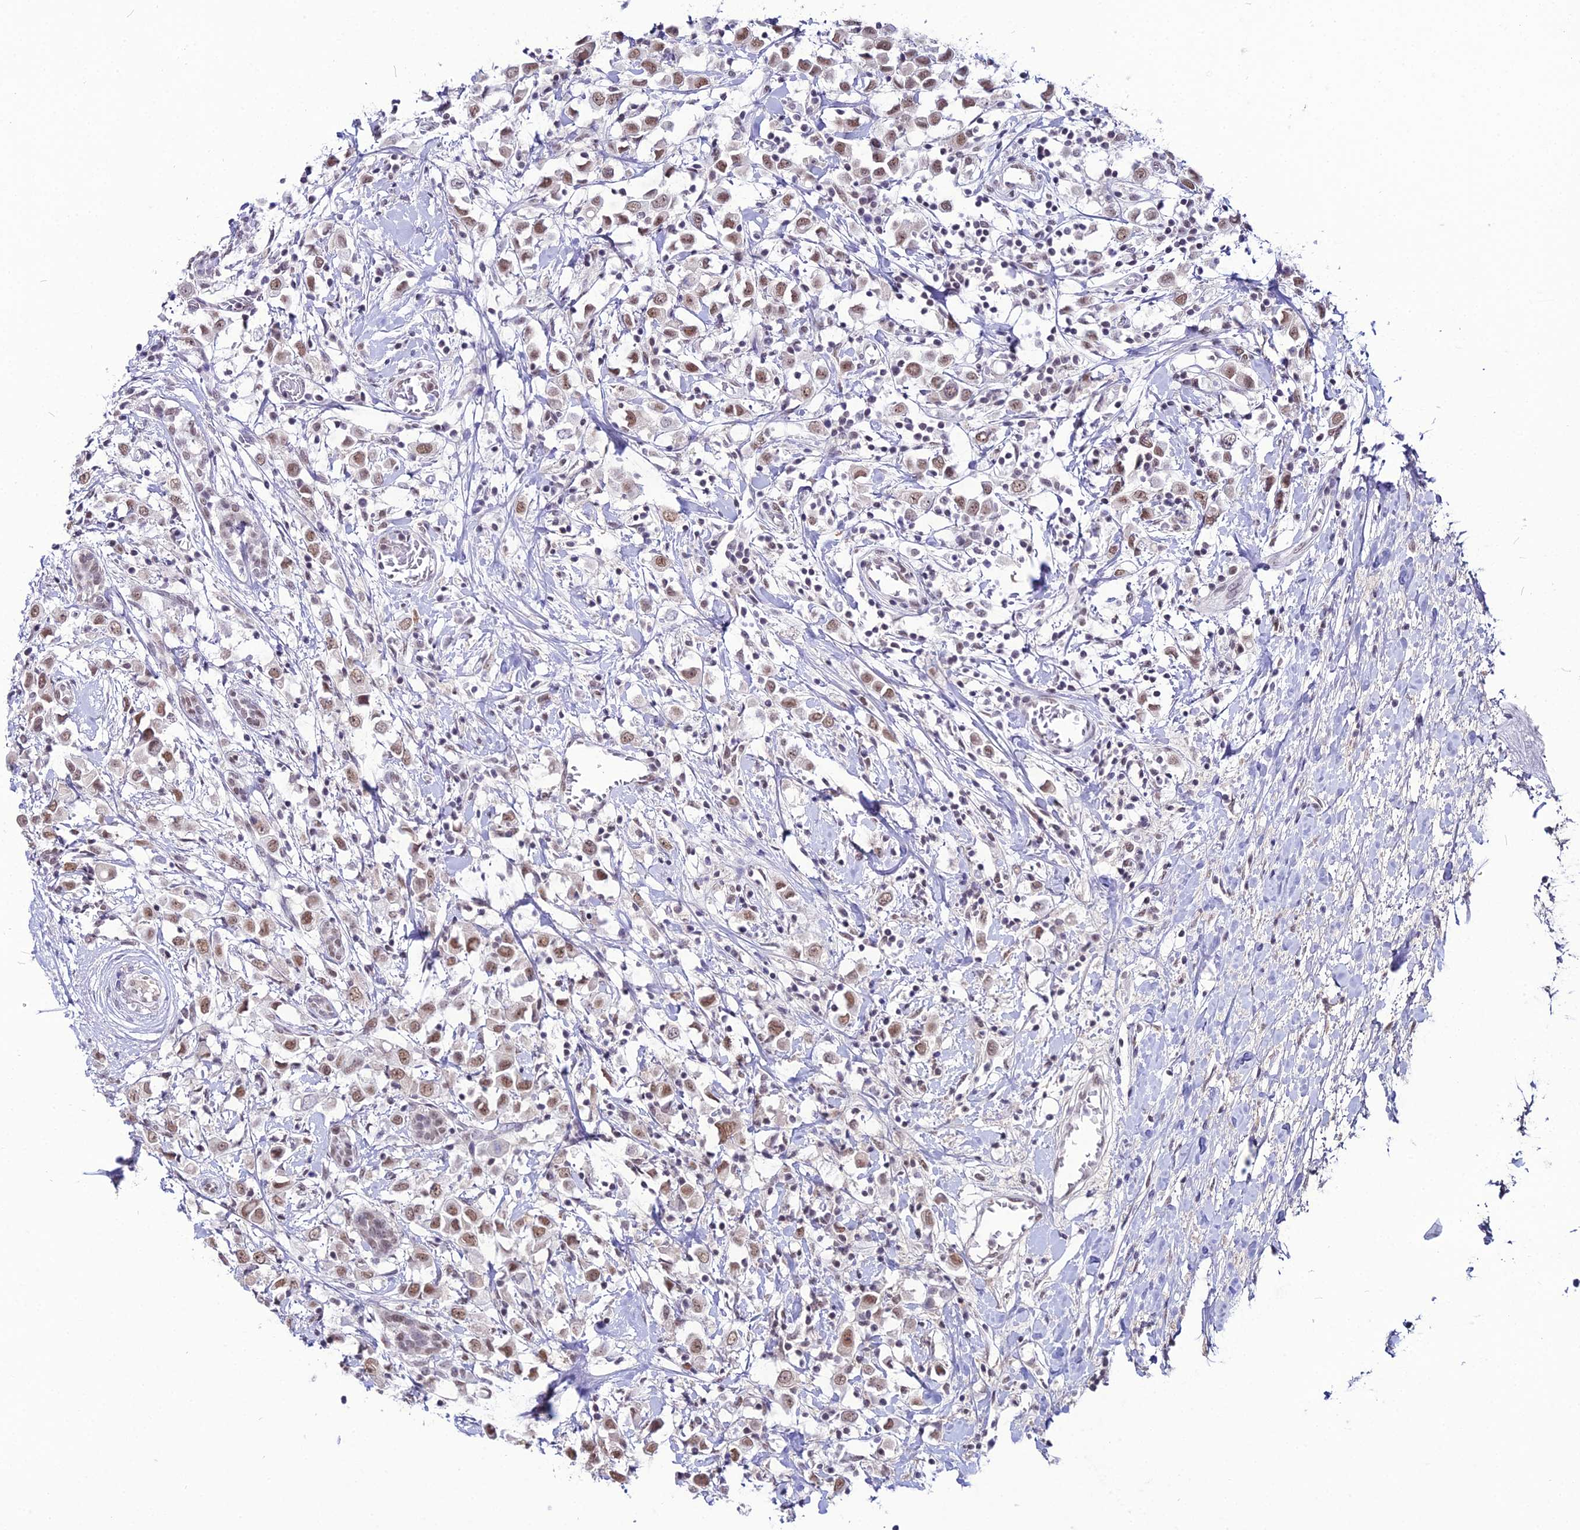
{"staining": {"intensity": "moderate", "quantity": ">75%", "location": "nuclear"}, "tissue": "breast cancer", "cell_type": "Tumor cells", "image_type": "cancer", "snomed": [{"axis": "morphology", "description": "Duct carcinoma"}, {"axis": "topography", "description": "Breast"}], "caption": "Breast cancer tissue exhibits moderate nuclear expression in approximately >75% of tumor cells", "gene": "RBM12", "patient": {"sex": "female", "age": 61}}